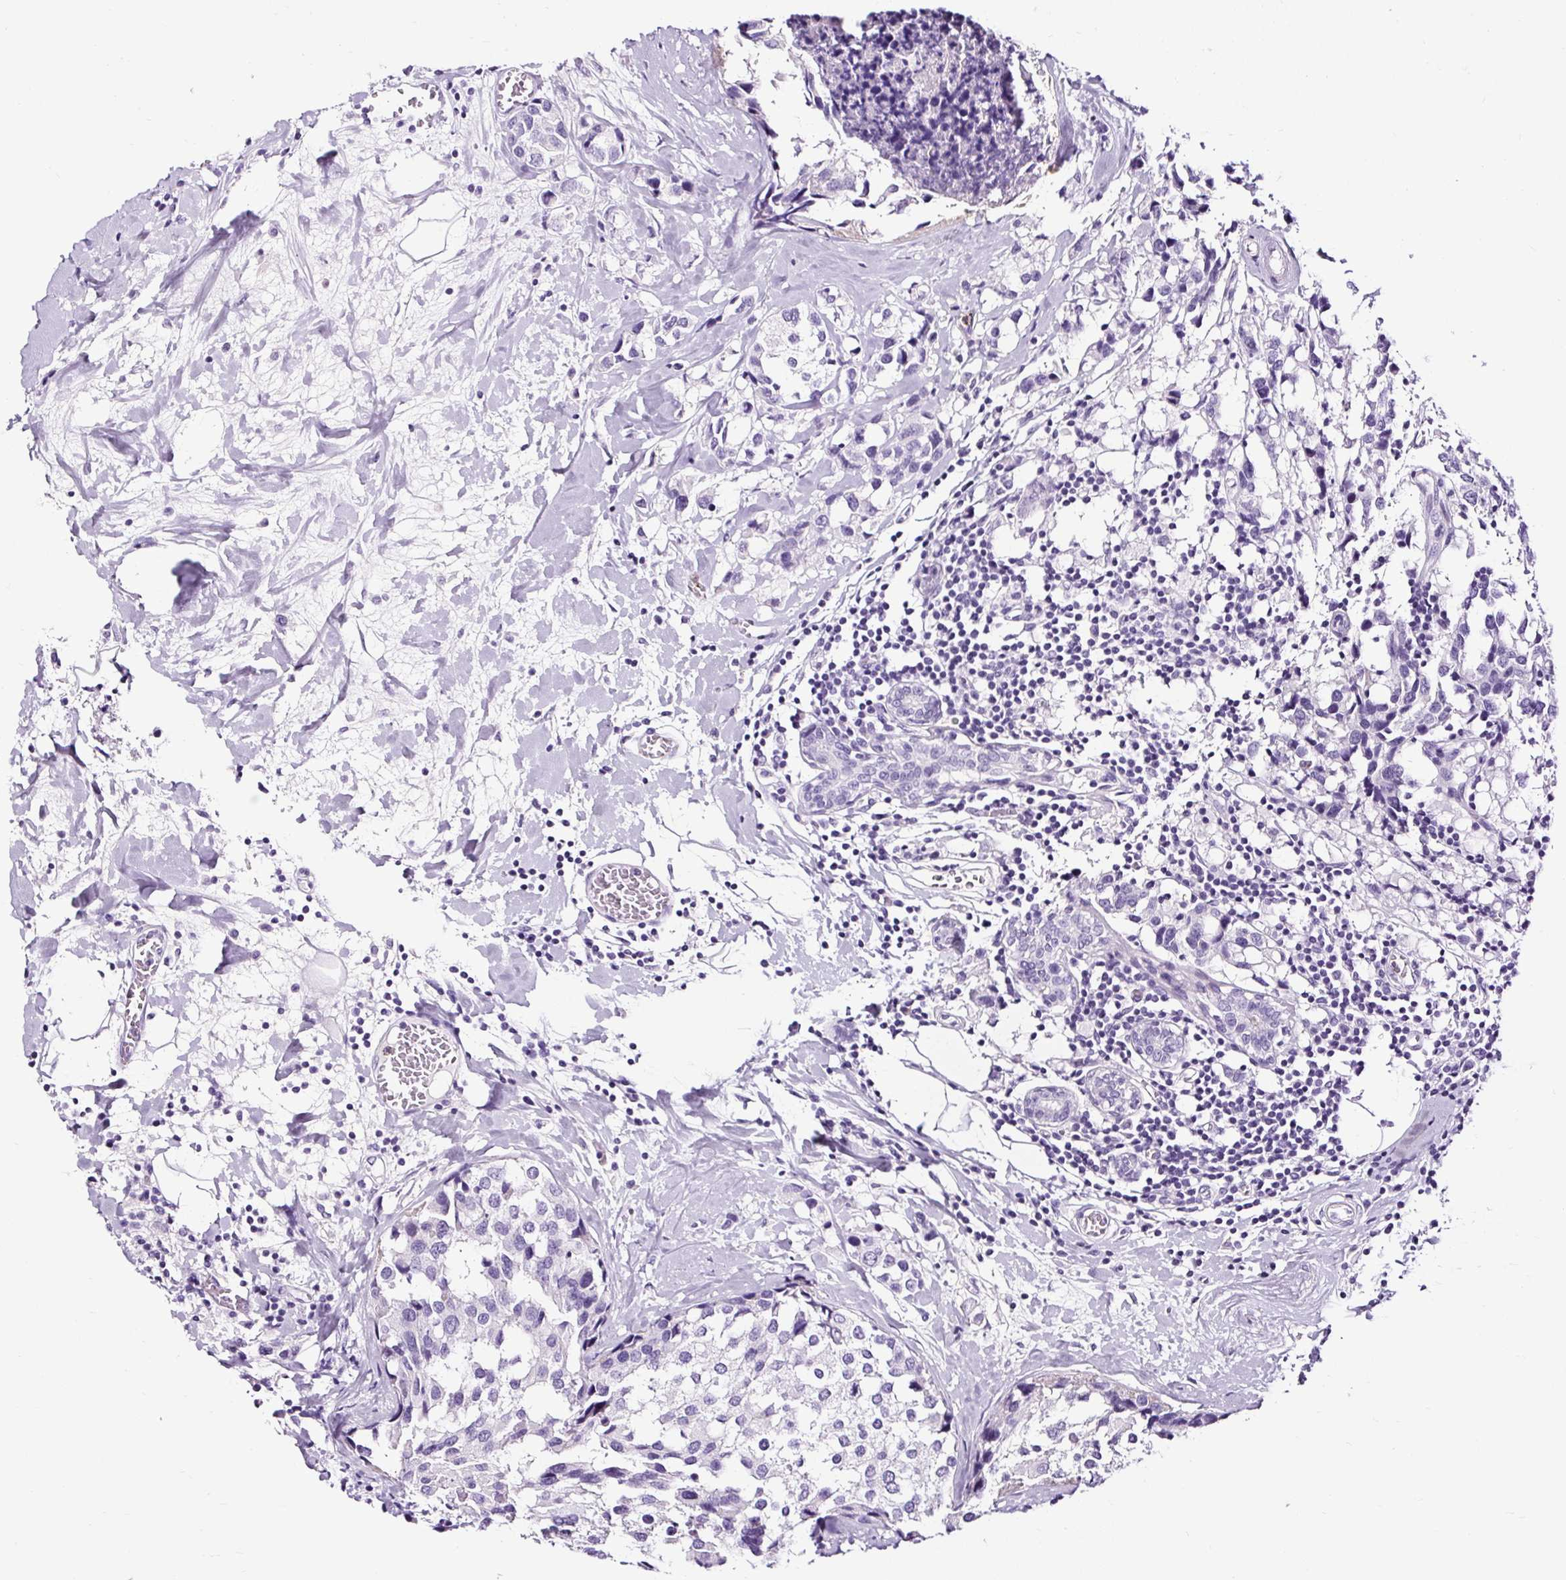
{"staining": {"intensity": "negative", "quantity": "none", "location": "none"}, "tissue": "breast cancer", "cell_type": "Tumor cells", "image_type": "cancer", "snomed": [{"axis": "morphology", "description": "Lobular carcinoma"}, {"axis": "topography", "description": "Breast"}], "caption": "This is an immunohistochemistry photomicrograph of breast cancer. There is no expression in tumor cells.", "gene": "SLC7A8", "patient": {"sex": "female", "age": 59}}